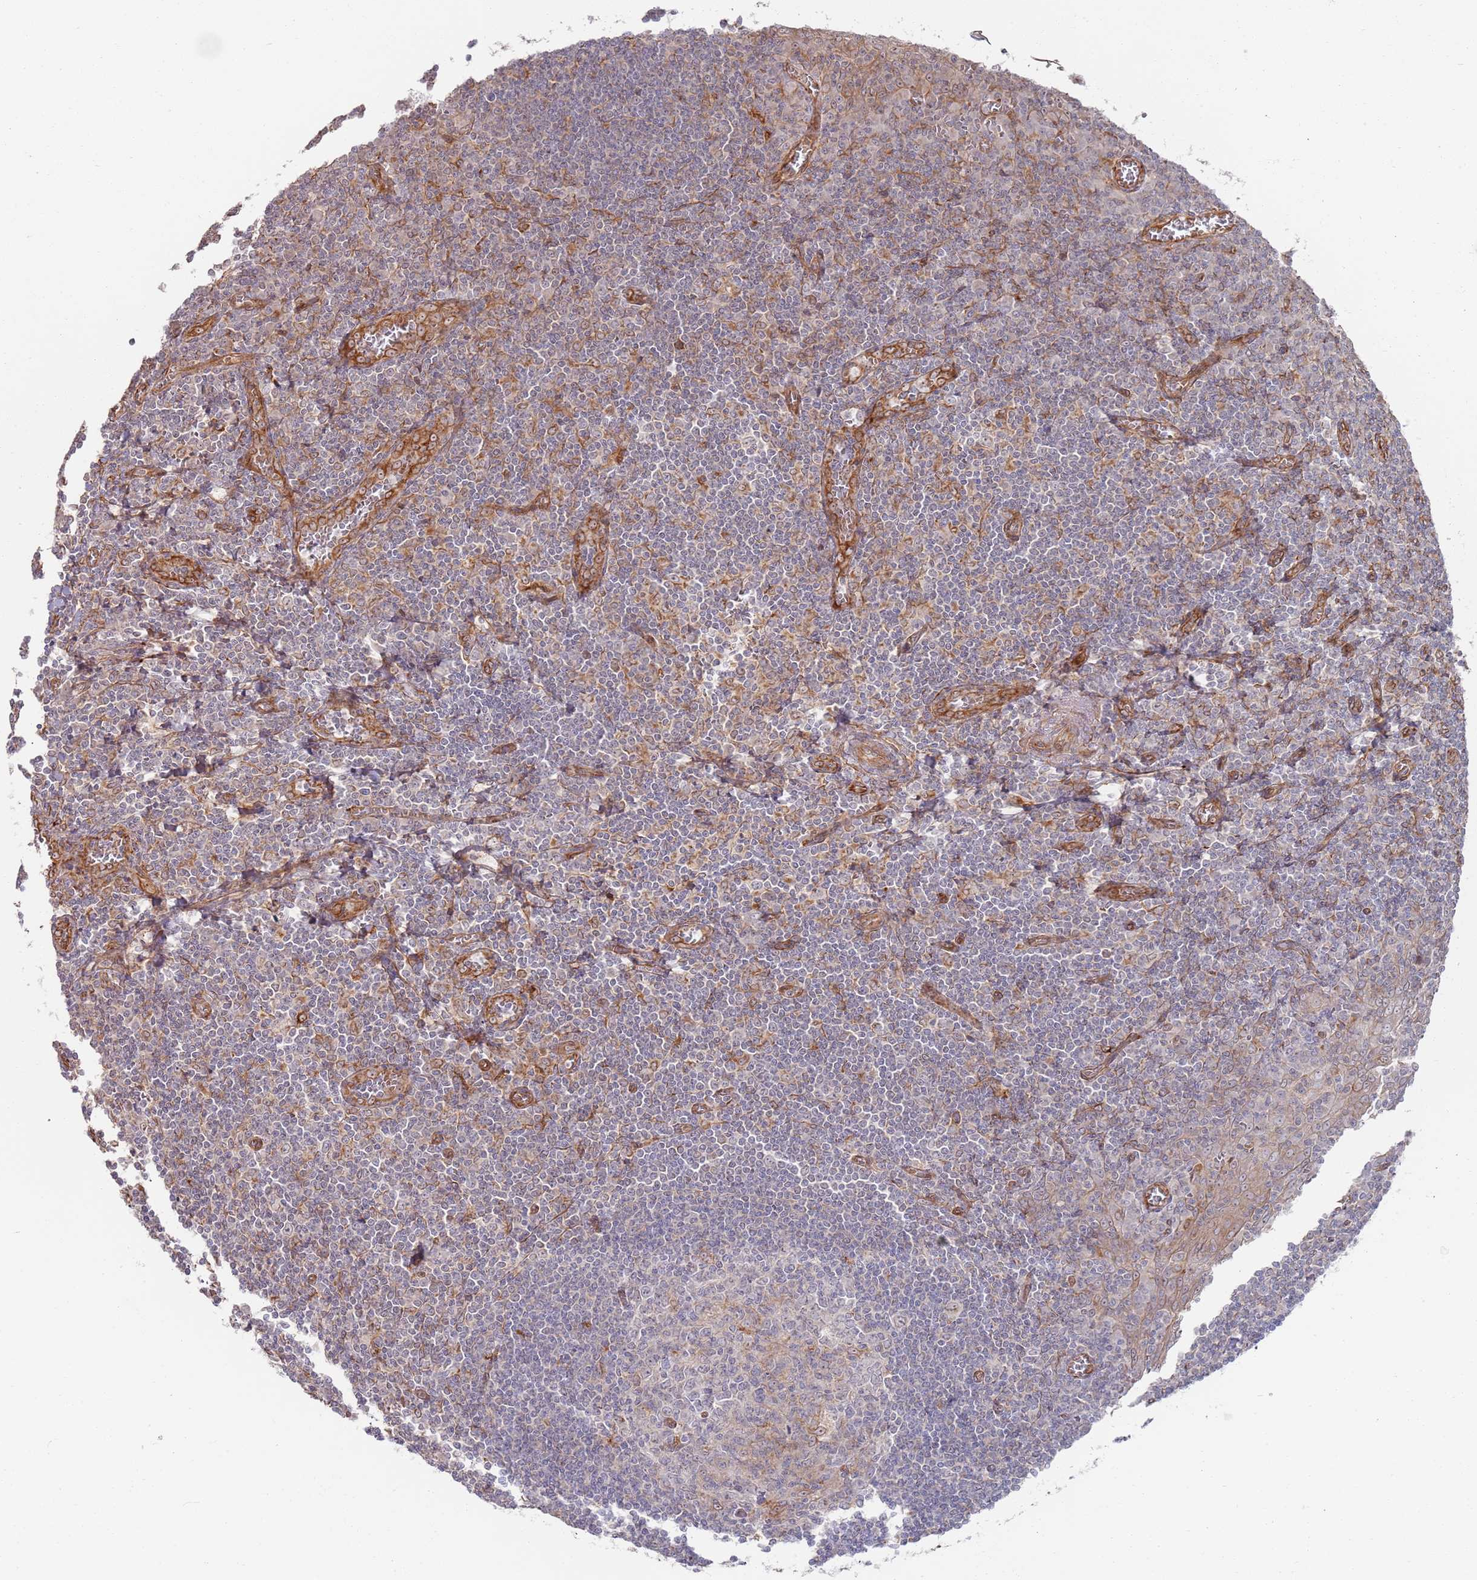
{"staining": {"intensity": "negative", "quantity": "none", "location": "none"}, "tissue": "tonsil", "cell_type": "Germinal center cells", "image_type": "normal", "snomed": [{"axis": "morphology", "description": "Normal tissue, NOS"}, {"axis": "topography", "description": "Tonsil"}], "caption": "This is a micrograph of immunohistochemistry (IHC) staining of unremarkable tonsil, which shows no expression in germinal center cells.", "gene": "PHF21A", "patient": {"sex": "male", "age": 27}}